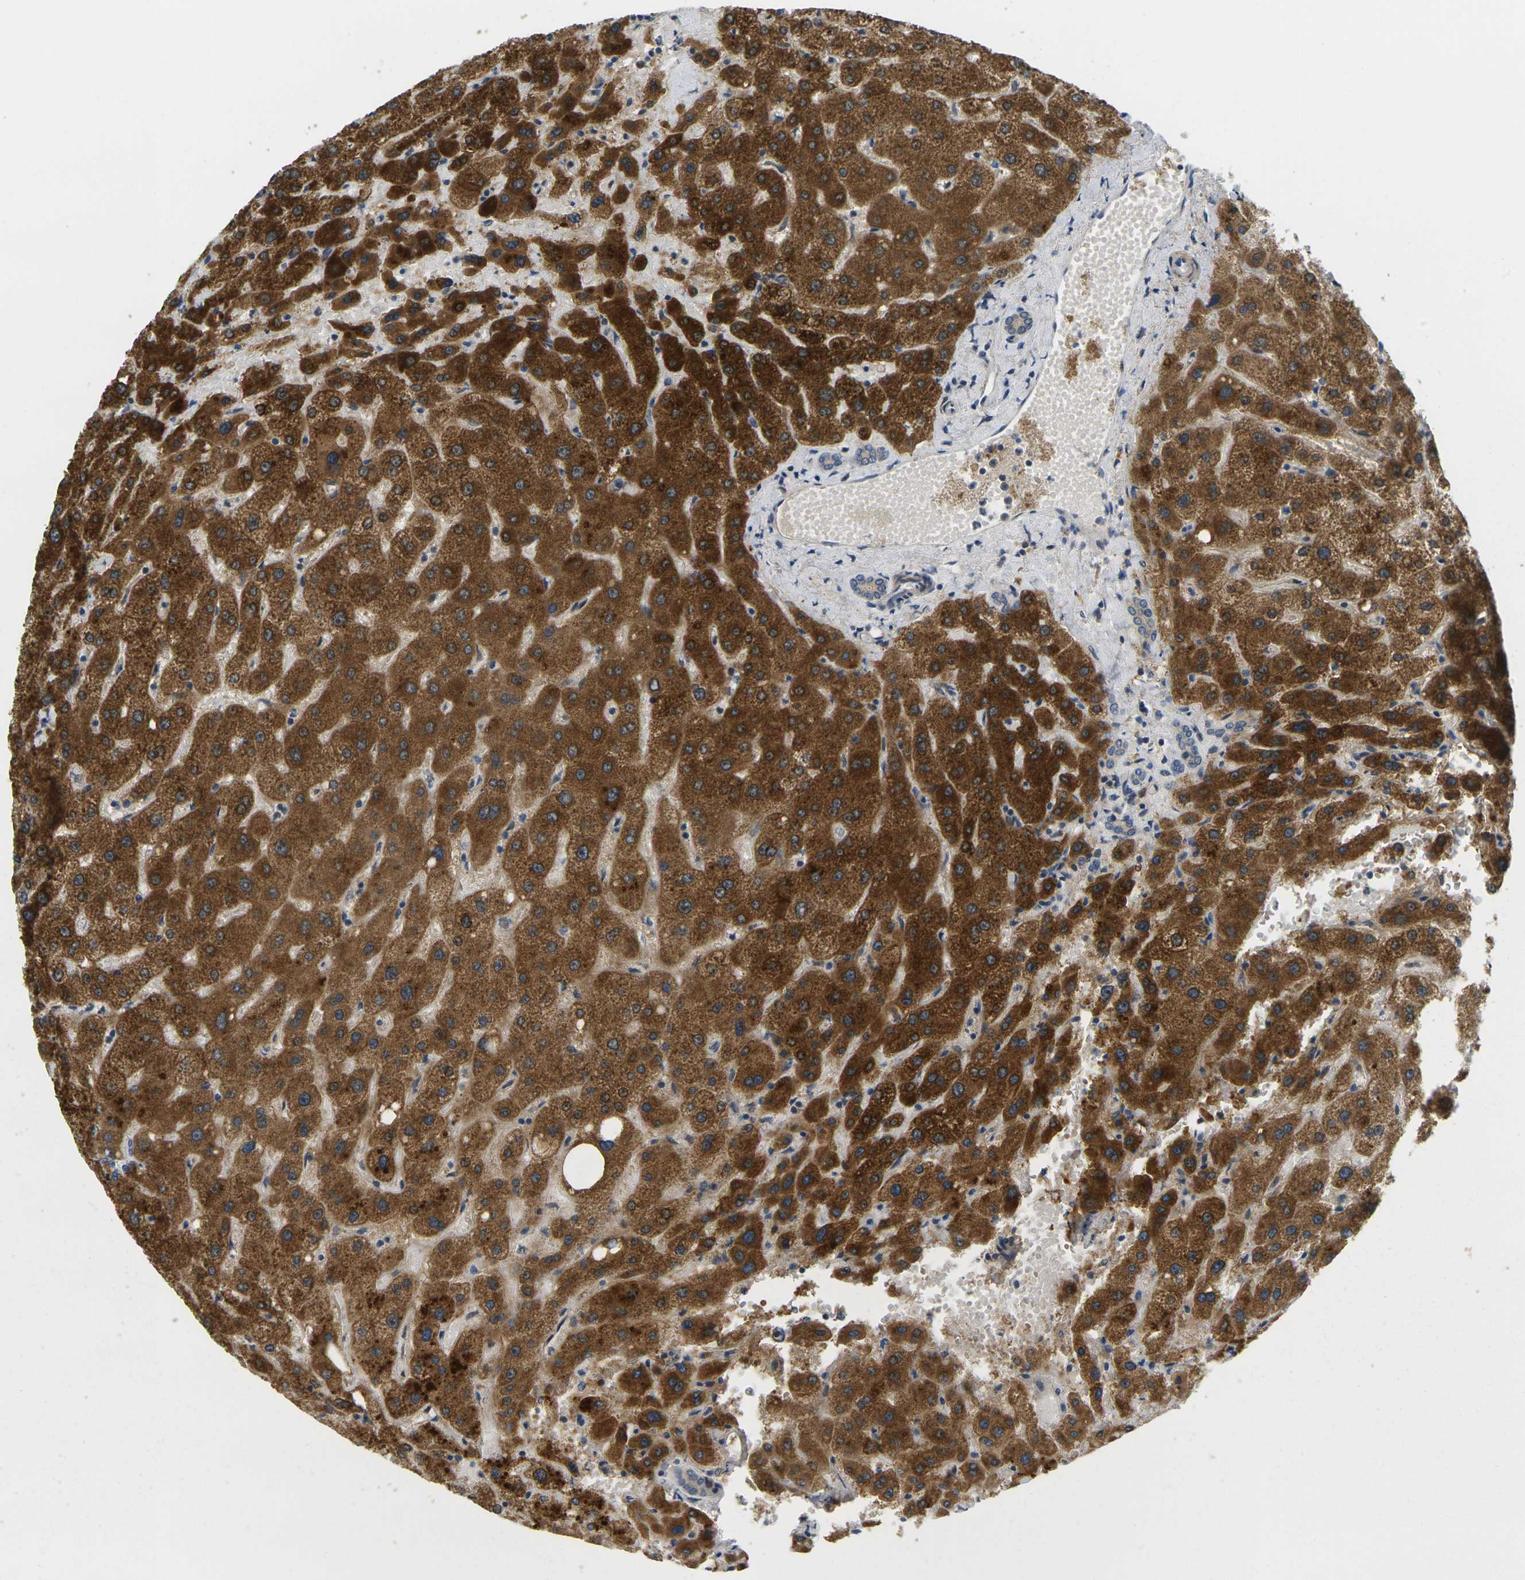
{"staining": {"intensity": "negative", "quantity": "none", "location": "none"}, "tissue": "liver", "cell_type": "Cholangiocytes", "image_type": "normal", "snomed": [{"axis": "morphology", "description": "Normal tissue, NOS"}, {"axis": "topography", "description": "Liver"}], "caption": "Immunohistochemistry (IHC) image of normal human liver stained for a protein (brown), which reveals no positivity in cholangiocytes. (Stains: DAB (3,3'-diaminobenzidine) immunohistochemistry (IHC) with hematoxylin counter stain, Microscopy: brightfield microscopy at high magnification).", "gene": "KLHL8", "patient": {"sex": "male", "age": 73}}